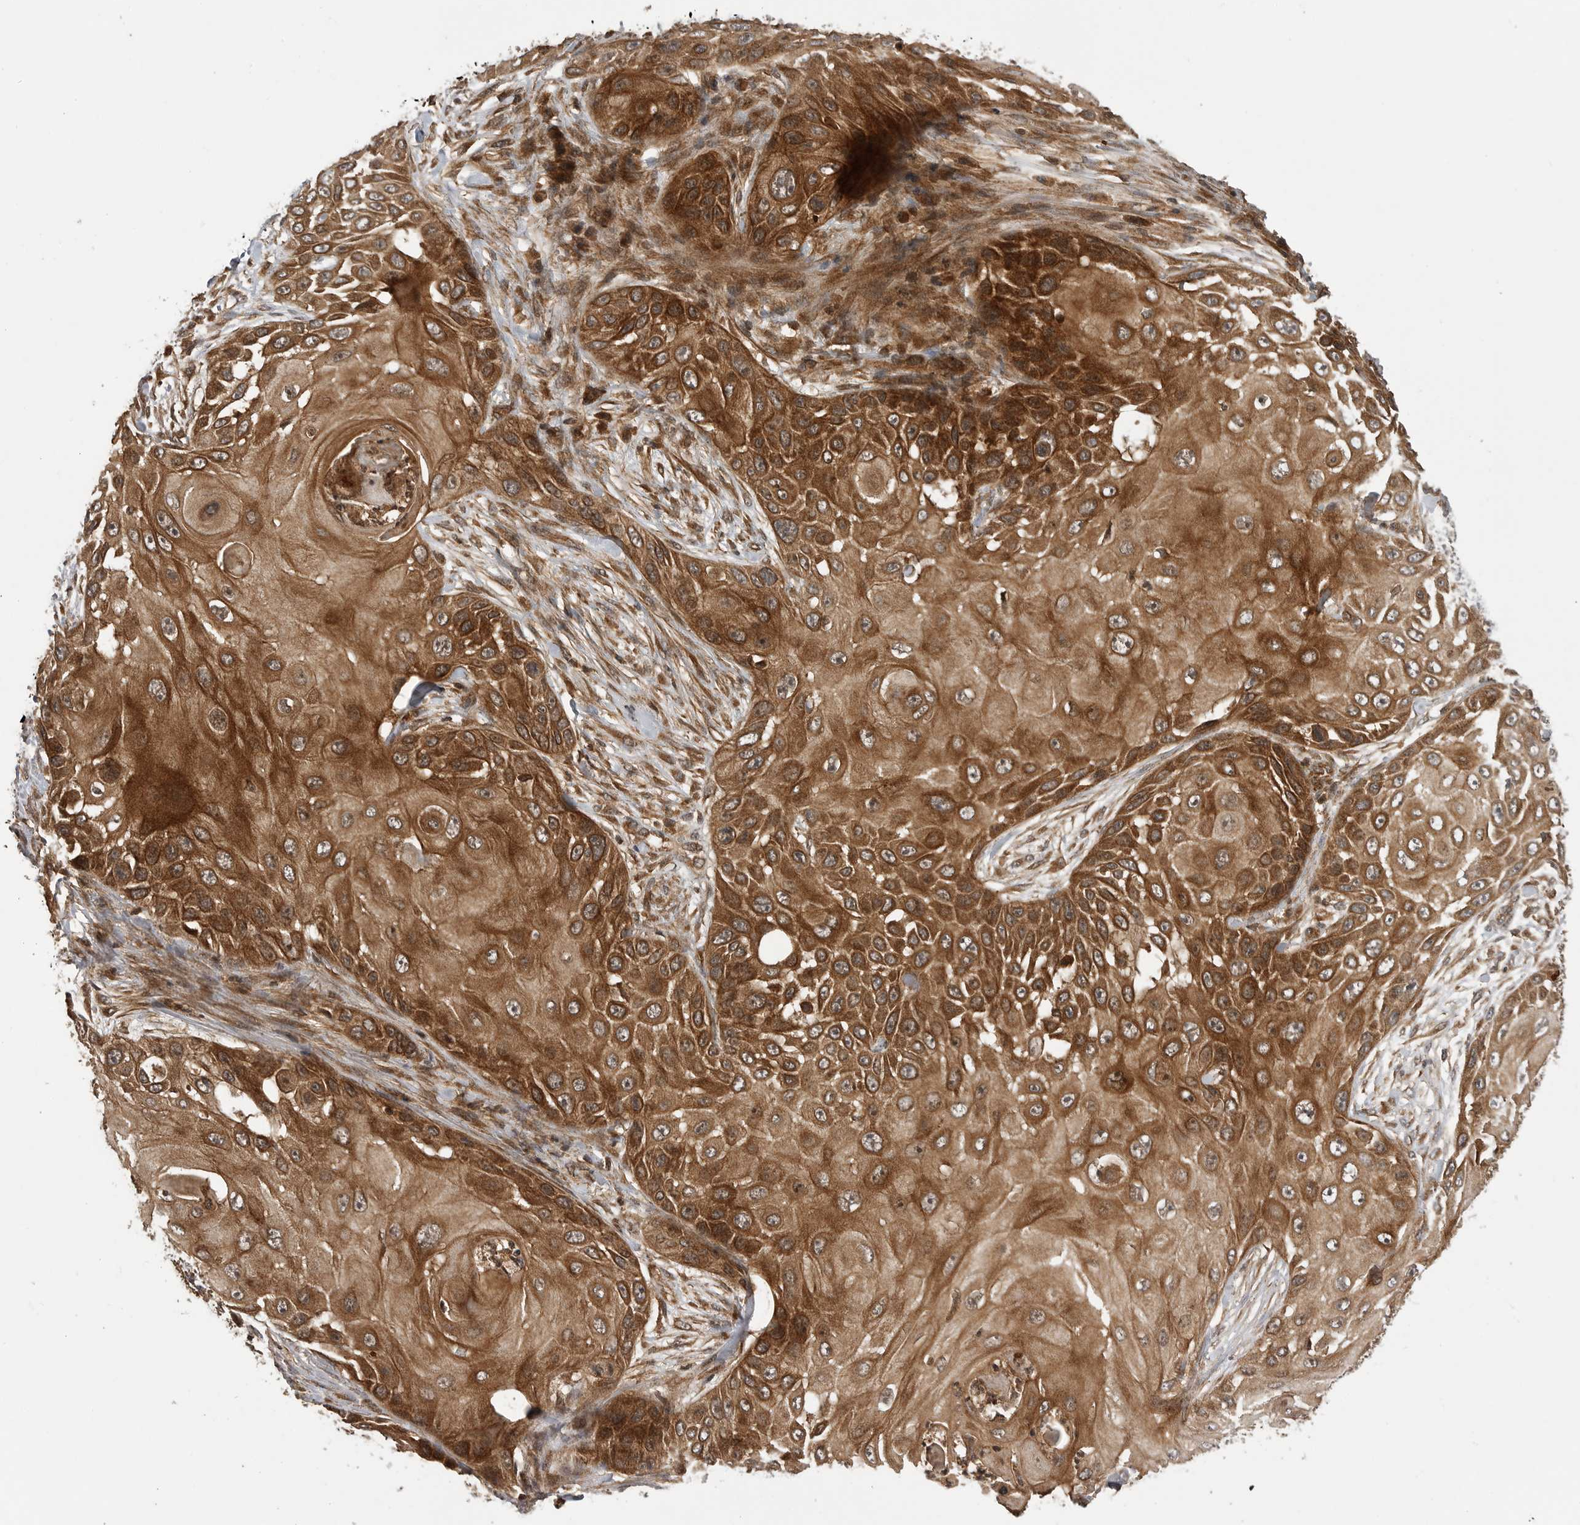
{"staining": {"intensity": "strong", "quantity": ">75%", "location": "cytoplasmic/membranous"}, "tissue": "skin cancer", "cell_type": "Tumor cells", "image_type": "cancer", "snomed": [{"axis": "morphology", "description": "Squamous cell carcinoma, NOS"}, {"axis": "topography", "description": "Skin"}], "caption": "IHC micrograph of skin squamous cell carcinoma stained for a protein (brown), which demonstrates high levels of strong cytoplasmic/membranous staining in about >75% of tumor cells.", "gene": "PRDX4", "patient": {"sex": "female", "age": 44}}